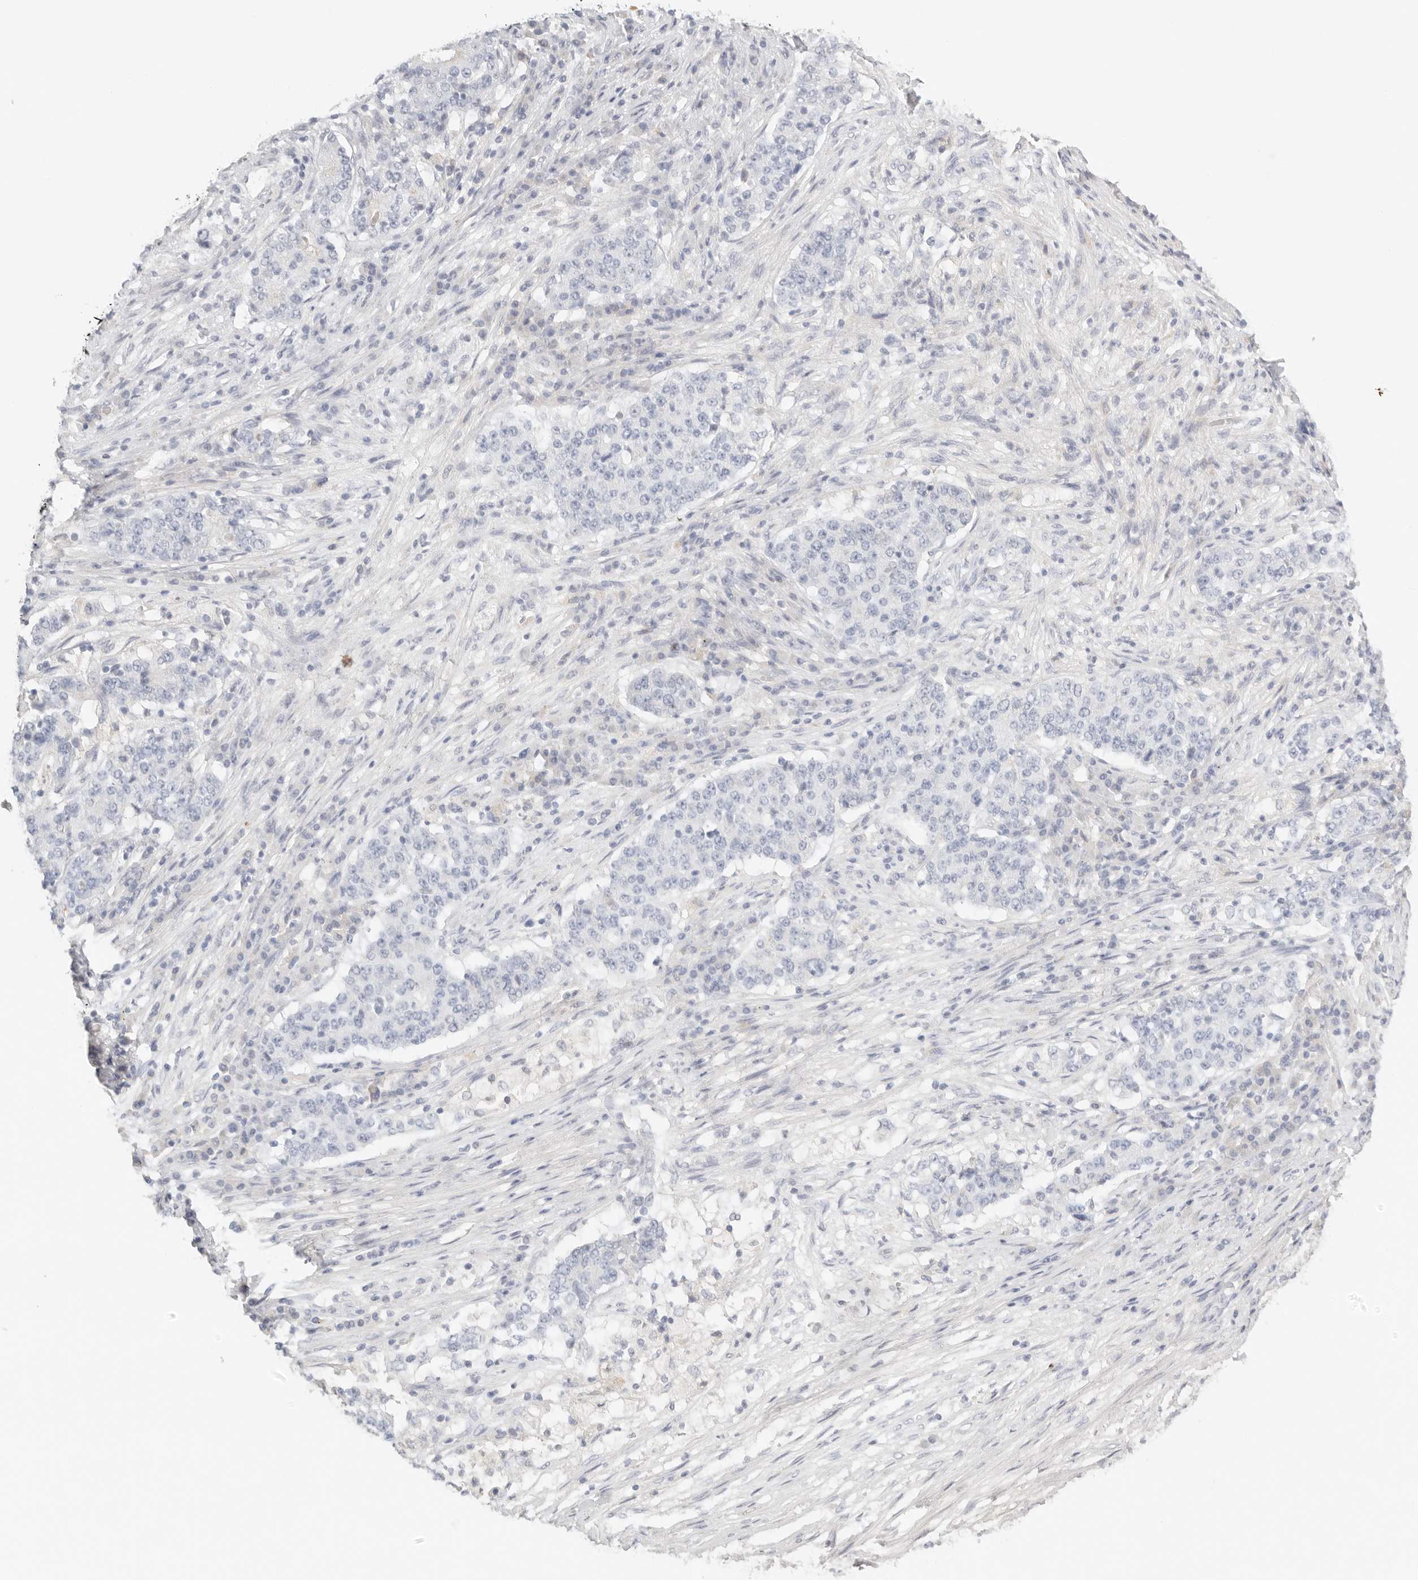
{"staining": {"intensity": "negative", "quantity": "none", "location": "none"}, "tissue": "stomach cancer", "cell_type": "Tumor cells", "image_type": "cancer", "snomed": [{"axis": "morphology", "description": "Adenocarcinoma, NOS"}, {"axis": "topography", "description": "Stomach"}], "caption": "Stomach cancer stained for a protein using immunohistochemistry (IHC) shows no expression tumor cells.", "gene": "CEP120", "patient": {"sex": "male", "age": 59}}